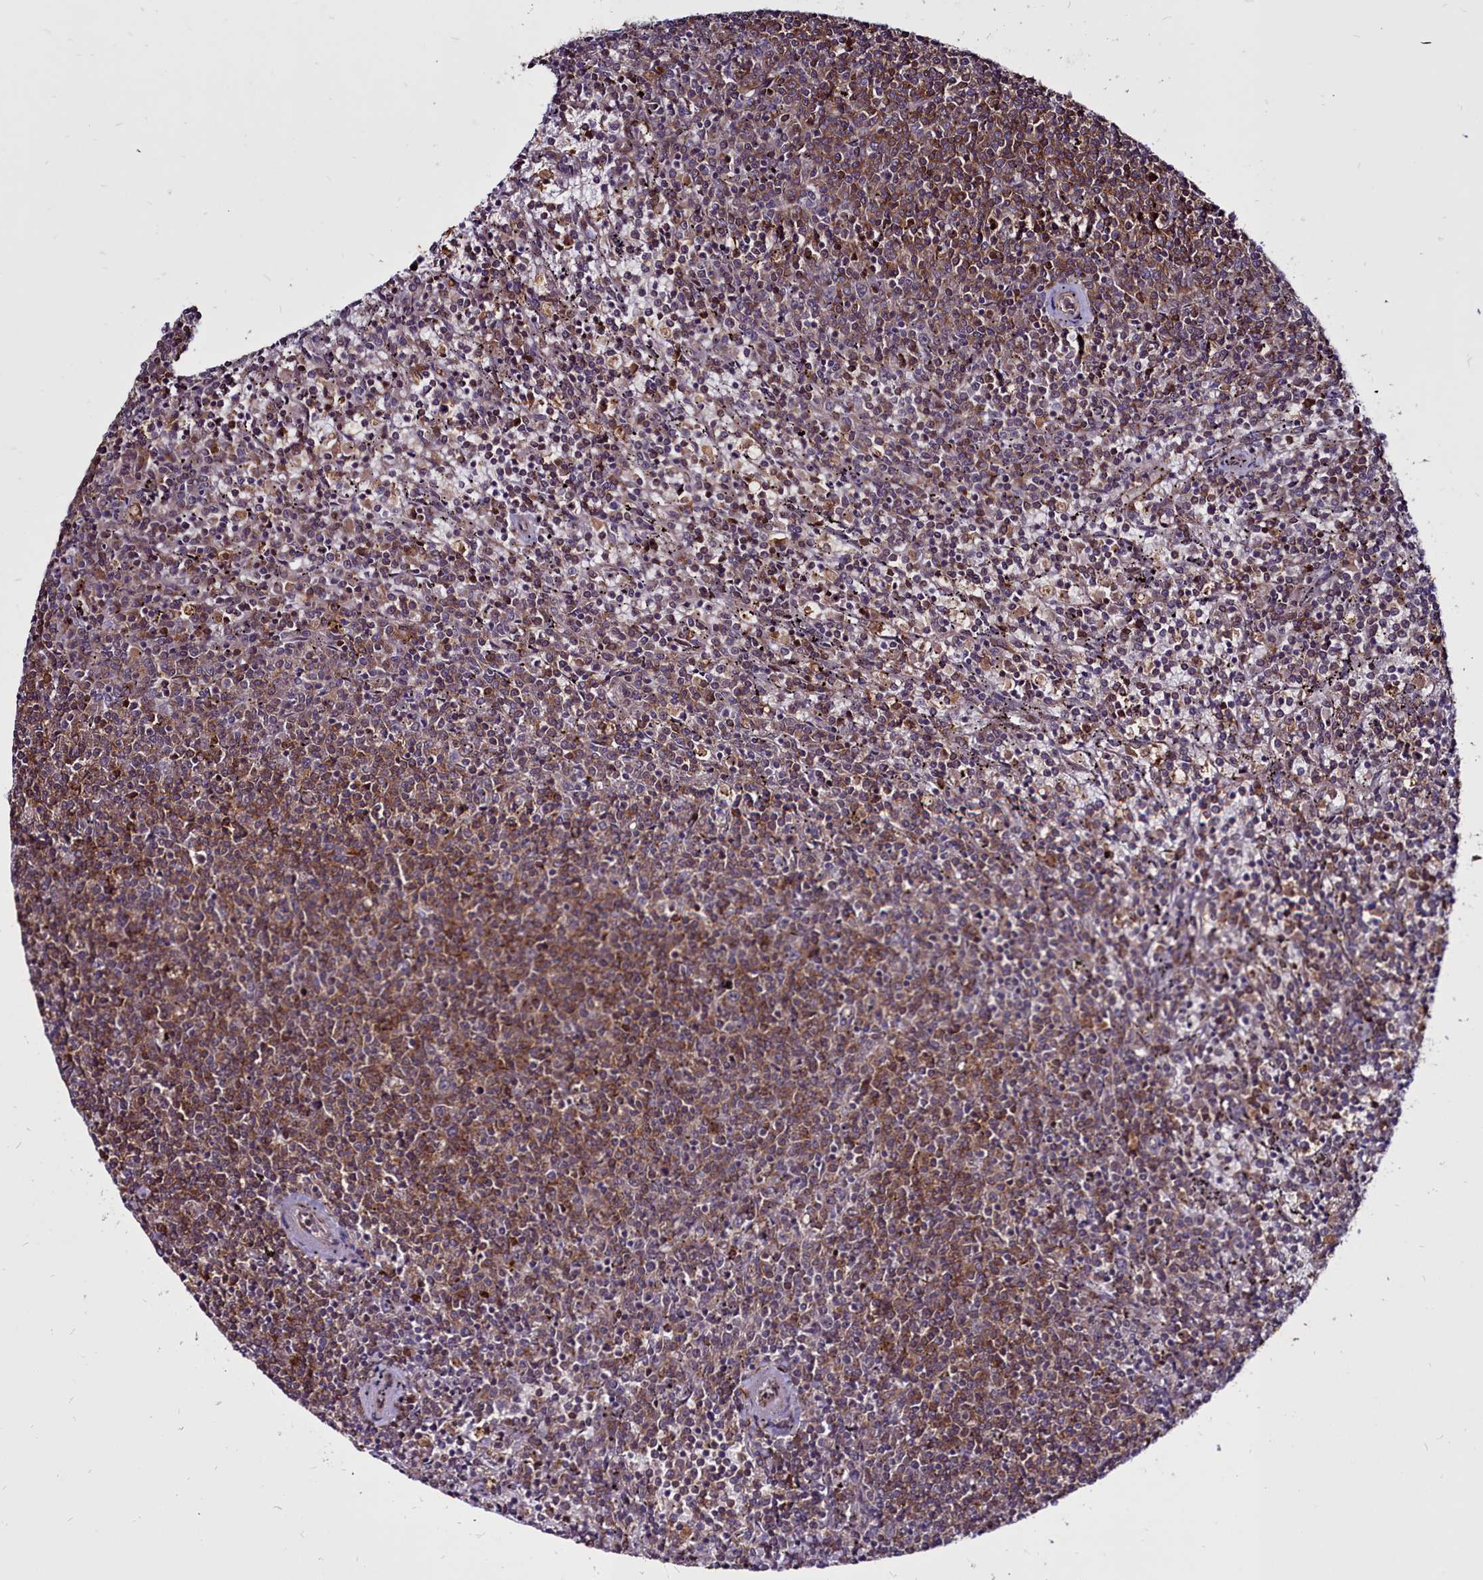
{"staining": {"intensity": "moderate", "quantity": "25%-75%", "location": "cytoplasmic/membranous"}, "tissue": "lymphoma", "cell_type": "Tumor cells", "image_type": "cancer", "snomed": [{"axis": "morphology", "description": "Malignant lymphoma, non-Hodgkin's type, Low grade"}, {"axis": "topography", "description": "Spleen"}], "caption": "Malignant lymphoma, non-Hodgkin's type (low-grade) stained with immunohistochemistry reveals moderate cytoplasmic/membranous staining in about 25%-75% of tumor cells. The staining is performed using DAB (3,3'-diaminobenzidine) brown chromogen to label protein expression. The nuclei are counter-stained blue using hematoxylin.", "gene": "CLK3", "patient": {"sex": "female", "age": 50}}